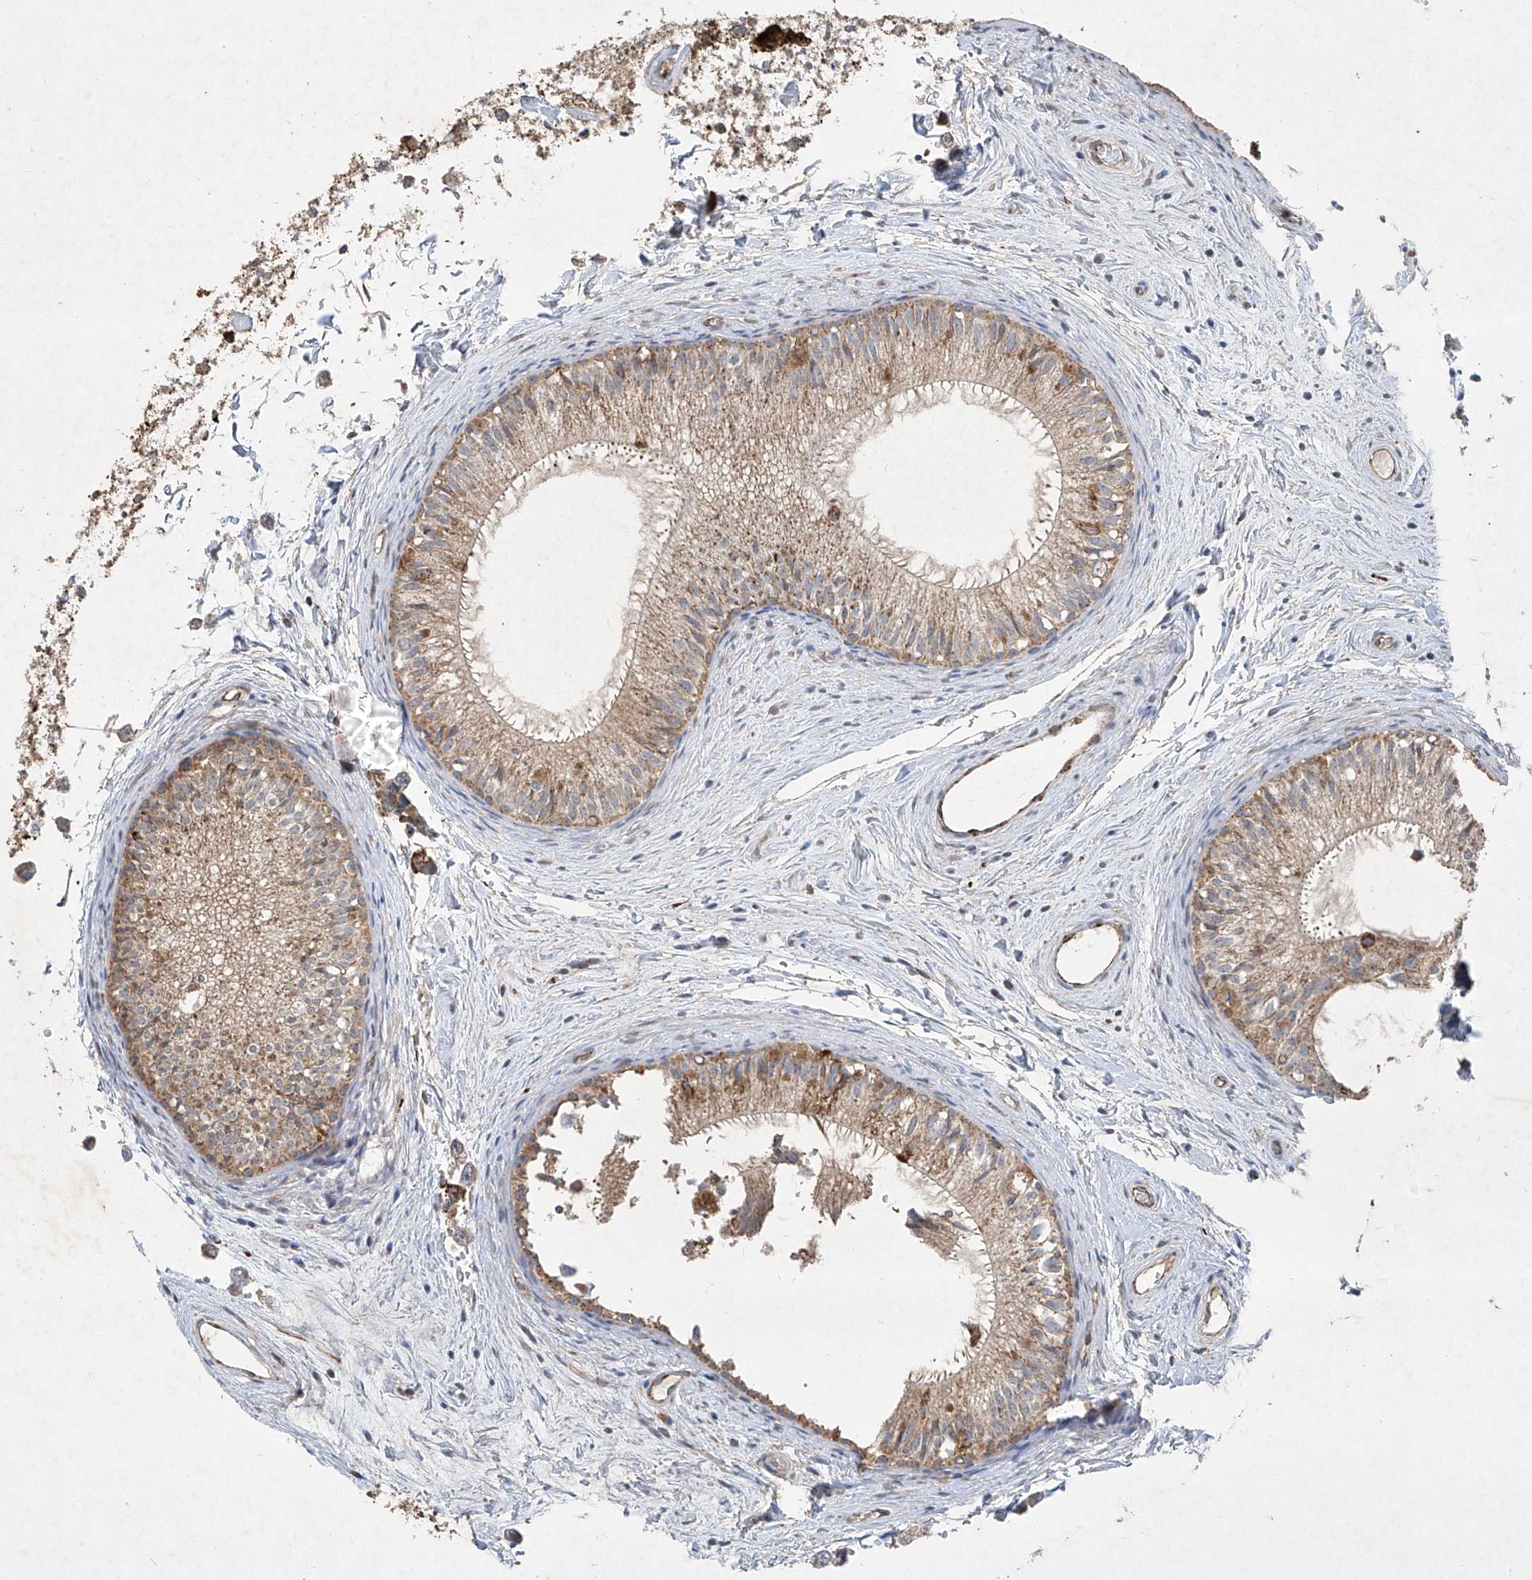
{"staining": {"intensity": "moderate", "quantity": ">75%", "location": "cytoplasmic/membranous"}, "tissue": "epididymis", "cell_type": "Glandular cells", "image_type": "normal", "snomed": [{"axis": "morphology", "description": "Normal tissue, NOS"}, {"axis": "topography", "description": "Epididymis"}], "caption": "Glandular cells exhibit medium levels of moderate cytoplasmic/membranous staining in approximately >75% of cells in unremarkable human epididymis. Using DAB (3,3'-diaminobenzidine) (brown) and hematoxylin (blue) stains, captured at high magnification using brightfield microscopy.", "gene": "UQCC1", "patient": {"sex": "male", "age": 34}}